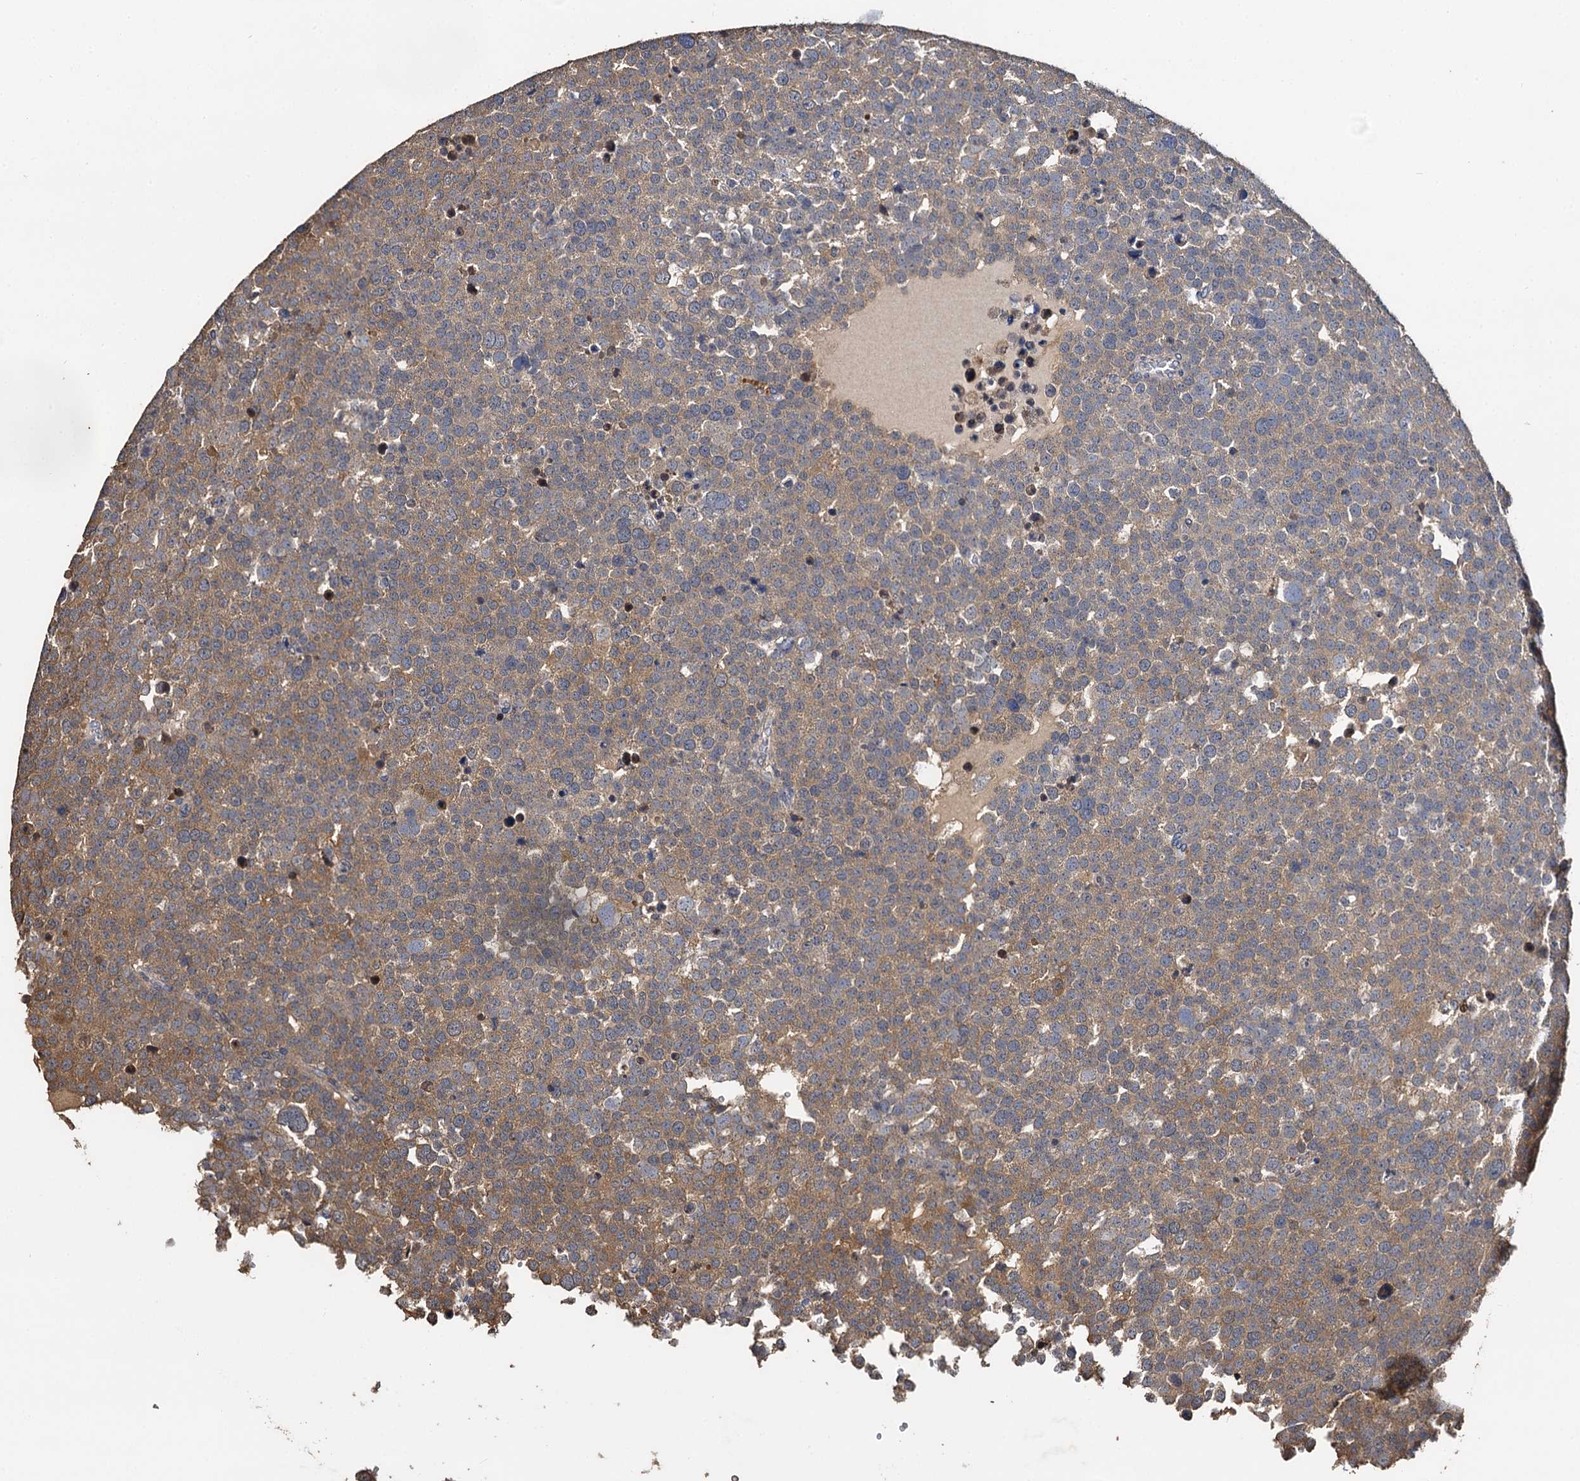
{"staining": {"intensity": "moderate", "quantity": "<25%", "location": "cytoplasmic/membranous"}, "tissue": "testis cancer", "cell_type": "Tumor cells", "image_type": "cancer", "snomed": [{"axis": "morphology", "description": "Seminoma, NOS"}, {"axis": "topography", "description": "Testis"}], "caption": "Testis cancer stained with a brown dye reveals moderate cytoplasmic/membranous positive positivity in about <25% of tumor cells.", "gene": "SLC46A3", "patient": {"sex": "male", "age": 71}}